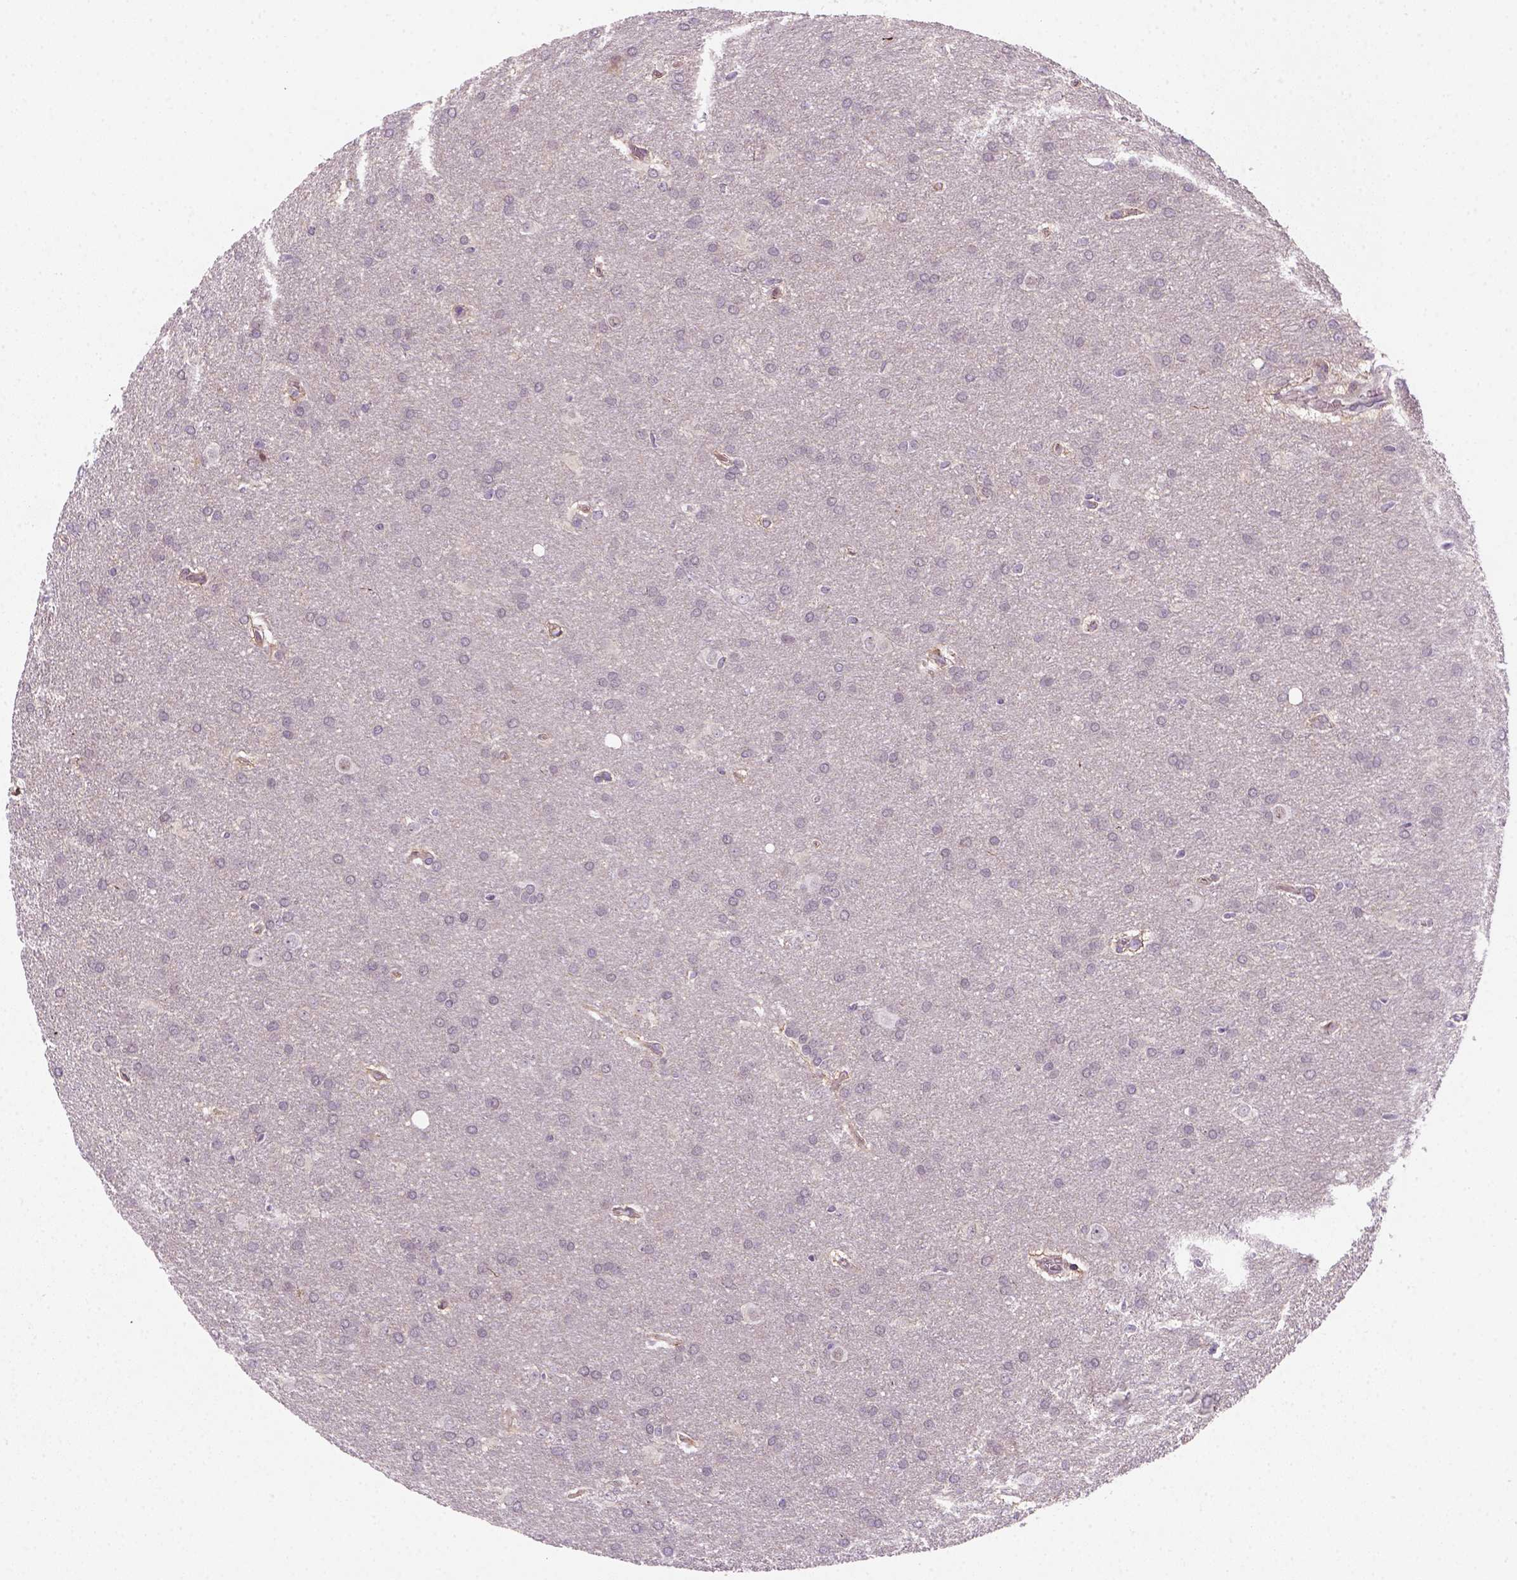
{"staining": {"intensity": "negative", "quantity": "none", "location": "none"}, "tissue": "glioma", "cell_type": "Tumor cells", "image_type": "cancer", "snomed": [{"axis": "morphology", "description": "Glioma, malignant, Low grade"}, {"axis": "topography", "description": "Brain"}], "caption": "DAB (3,3'-diaminobenzidine) immunohistochemical staining of human glioma reveals no significant positivity in tumor cells.", "gene": "VSTM5", "patient": {"sex": "female", "age": 32}}